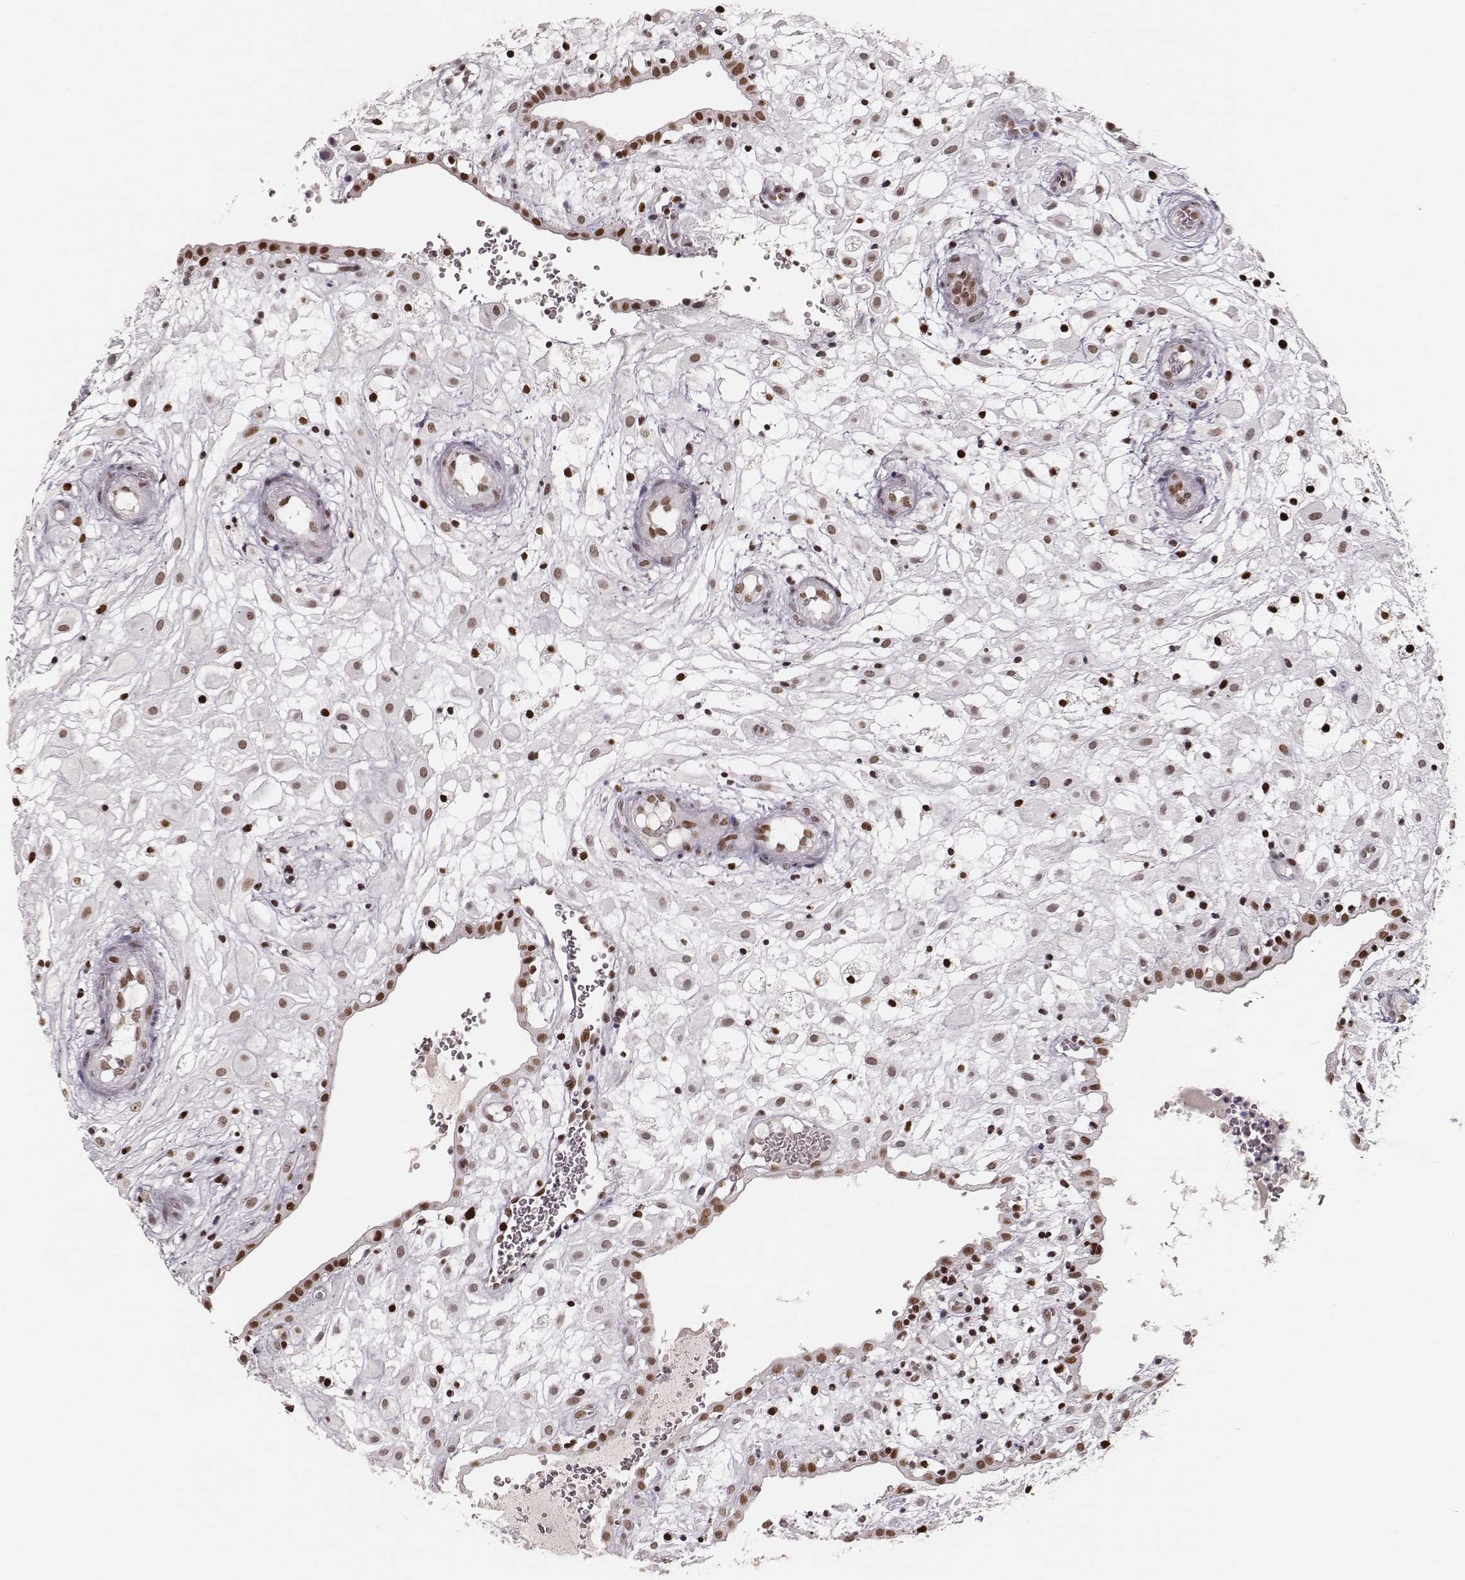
{"staining": {"intensity": "moderate", "quantity": ">75%", "location": "nuclear"}, "tissue": "placenta", "cell_type": "Decidual cells", "image_type": "normal", "snomed": [{"axis": "morphology", "description": "Normal tissue, NOS"}, {"axis": "topography", "description": "Placenta"}], "caption": "A micrograph of placenta stained for a protein demonstrates moderate nuclear brown staining in decidual cells.", "gene": "PARP1", "patient": {"sex": "female", "age": 24}}